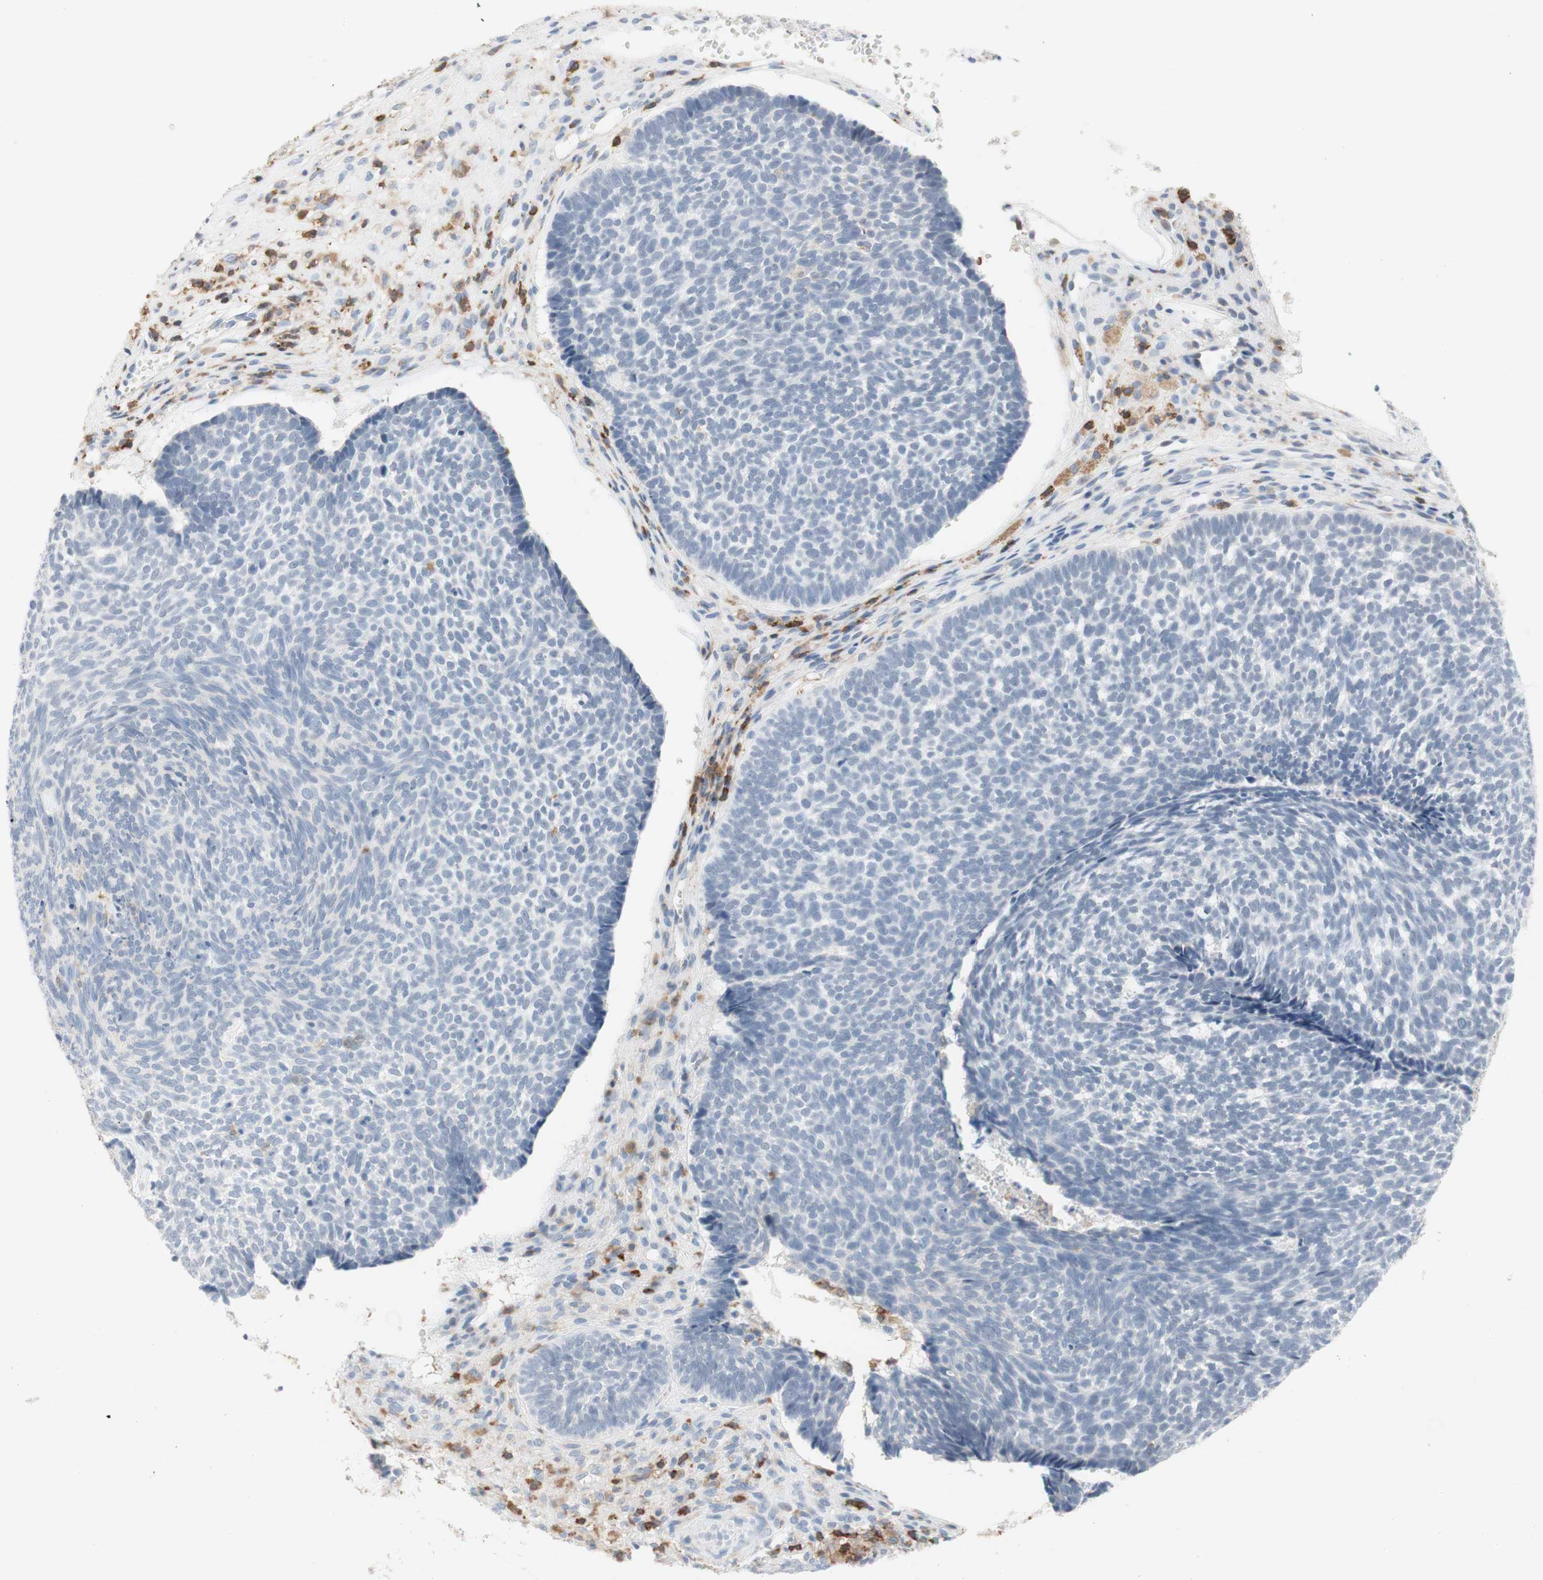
{"staining": {"intensity": "negative", "quantity": "none", "location": "none"}, "tissue": "skin cancer", "cell_type": "Tumor cells", "image_type": "cancer", "snomed": [{"axis": "morphology", "description": "Basal cell carcinoma"}, {"axis": "topography", "description": "Skin"}], "caption": "A high-resolution photomicrograph shows IHC staining of basal cell carcinoma (skin), which exhibits no significant staining in tumor cells. Nuclei are stained in blue.", "gene": "SPINK6", "patient": {"sex": "male", "age": 84}}